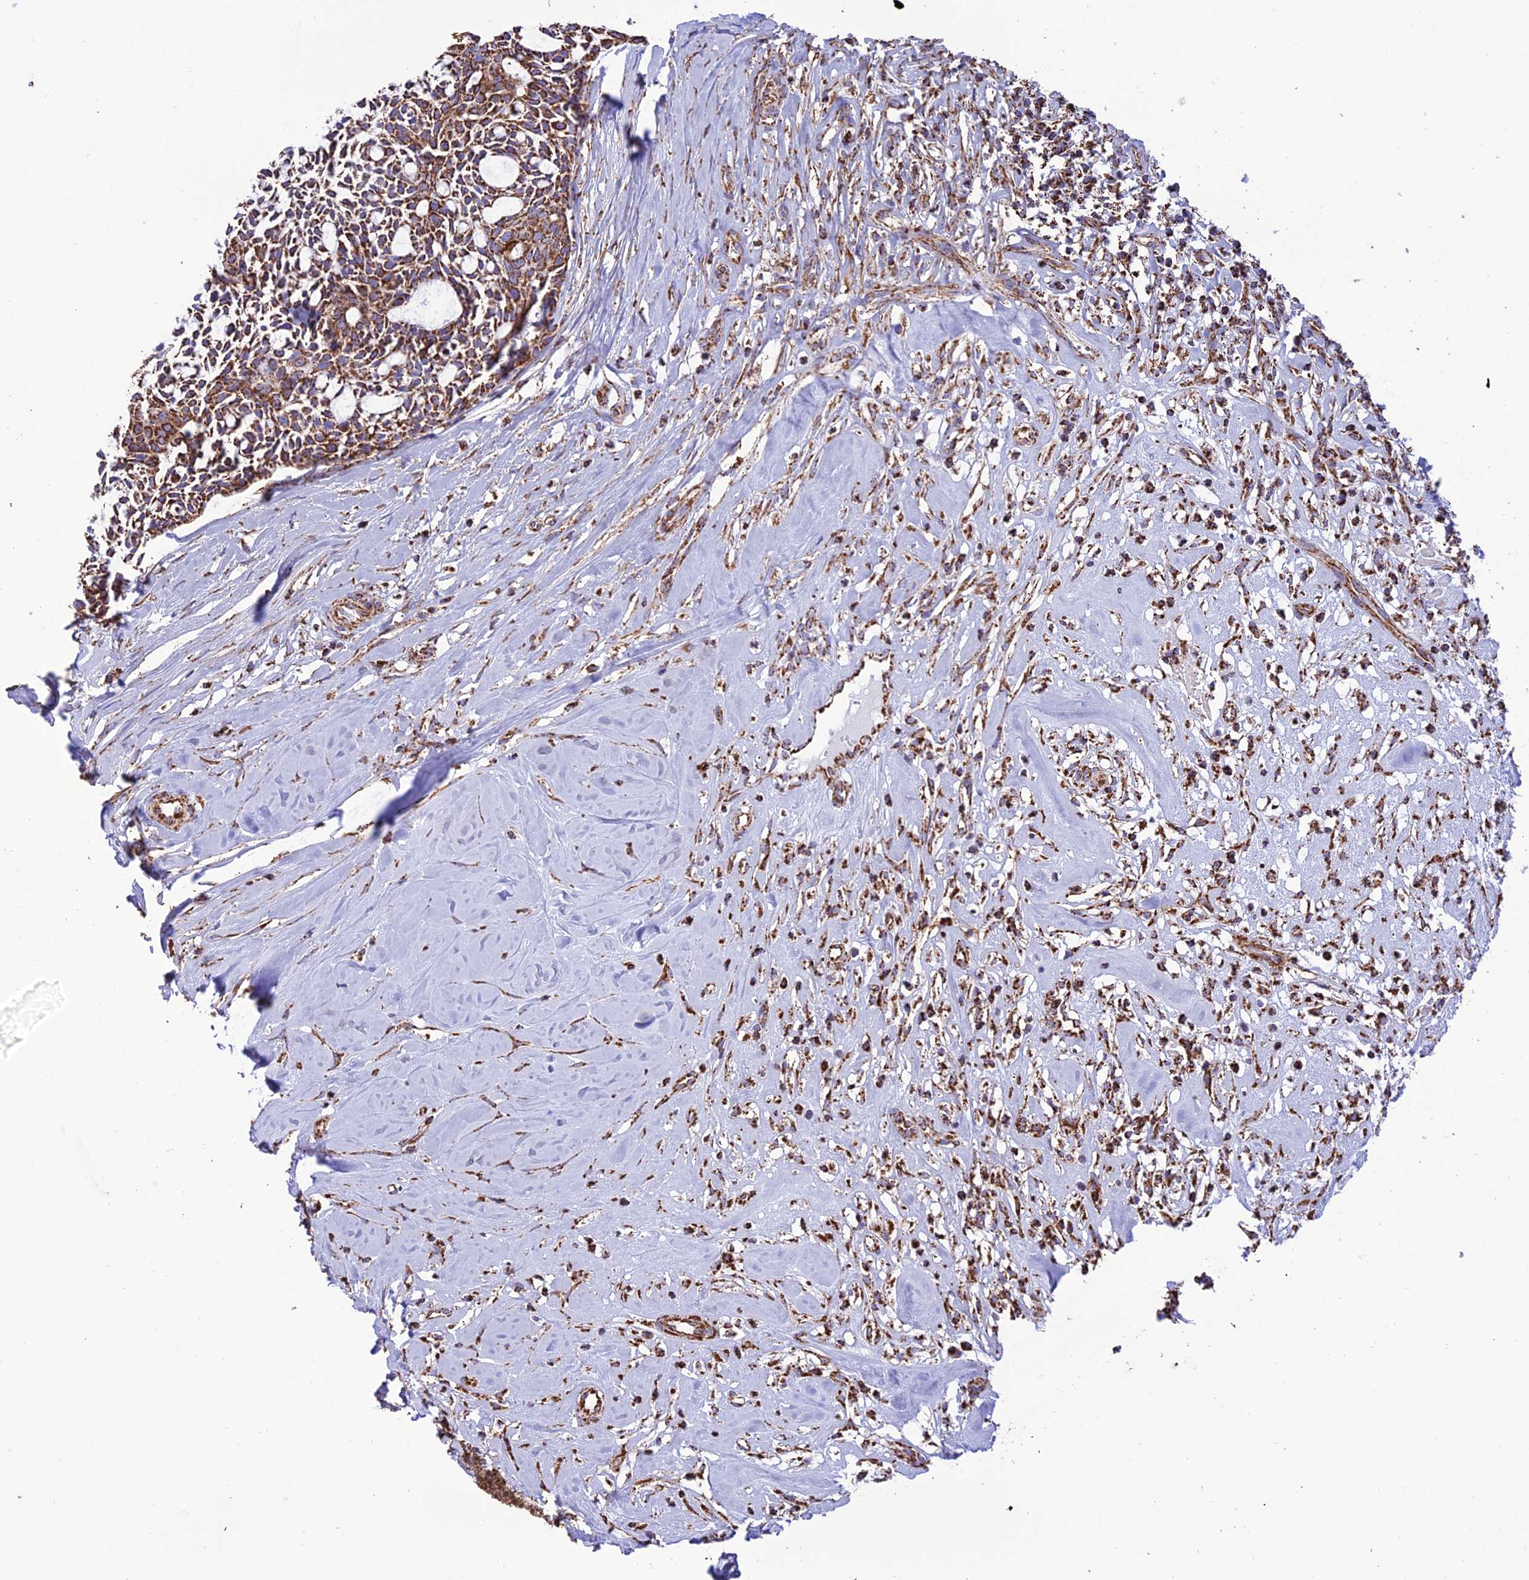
{"staining": {"intensity": "strong", "quantity": ">75%", "location": "cytoplasmic/membranous"}, "tissue": "head and neck cancer", "cell_type": "Tumor cells", "image_type": "cancer", "snomed": [{"axis": "morphology", "description": "Adenocarcinoma, NOS"}, {"axis": "topography", "description": "Subcutis"}, {"axis": "topography", "description": "Head-Neck"}], "caption": "An image of head and neck adenocarcinoma stained for a protein reveals strong cytoplasmic/membranous brown staining in tumor cells.", "gene": "NDUFAF1", "patient": {"sex": "female", "age": 73}}